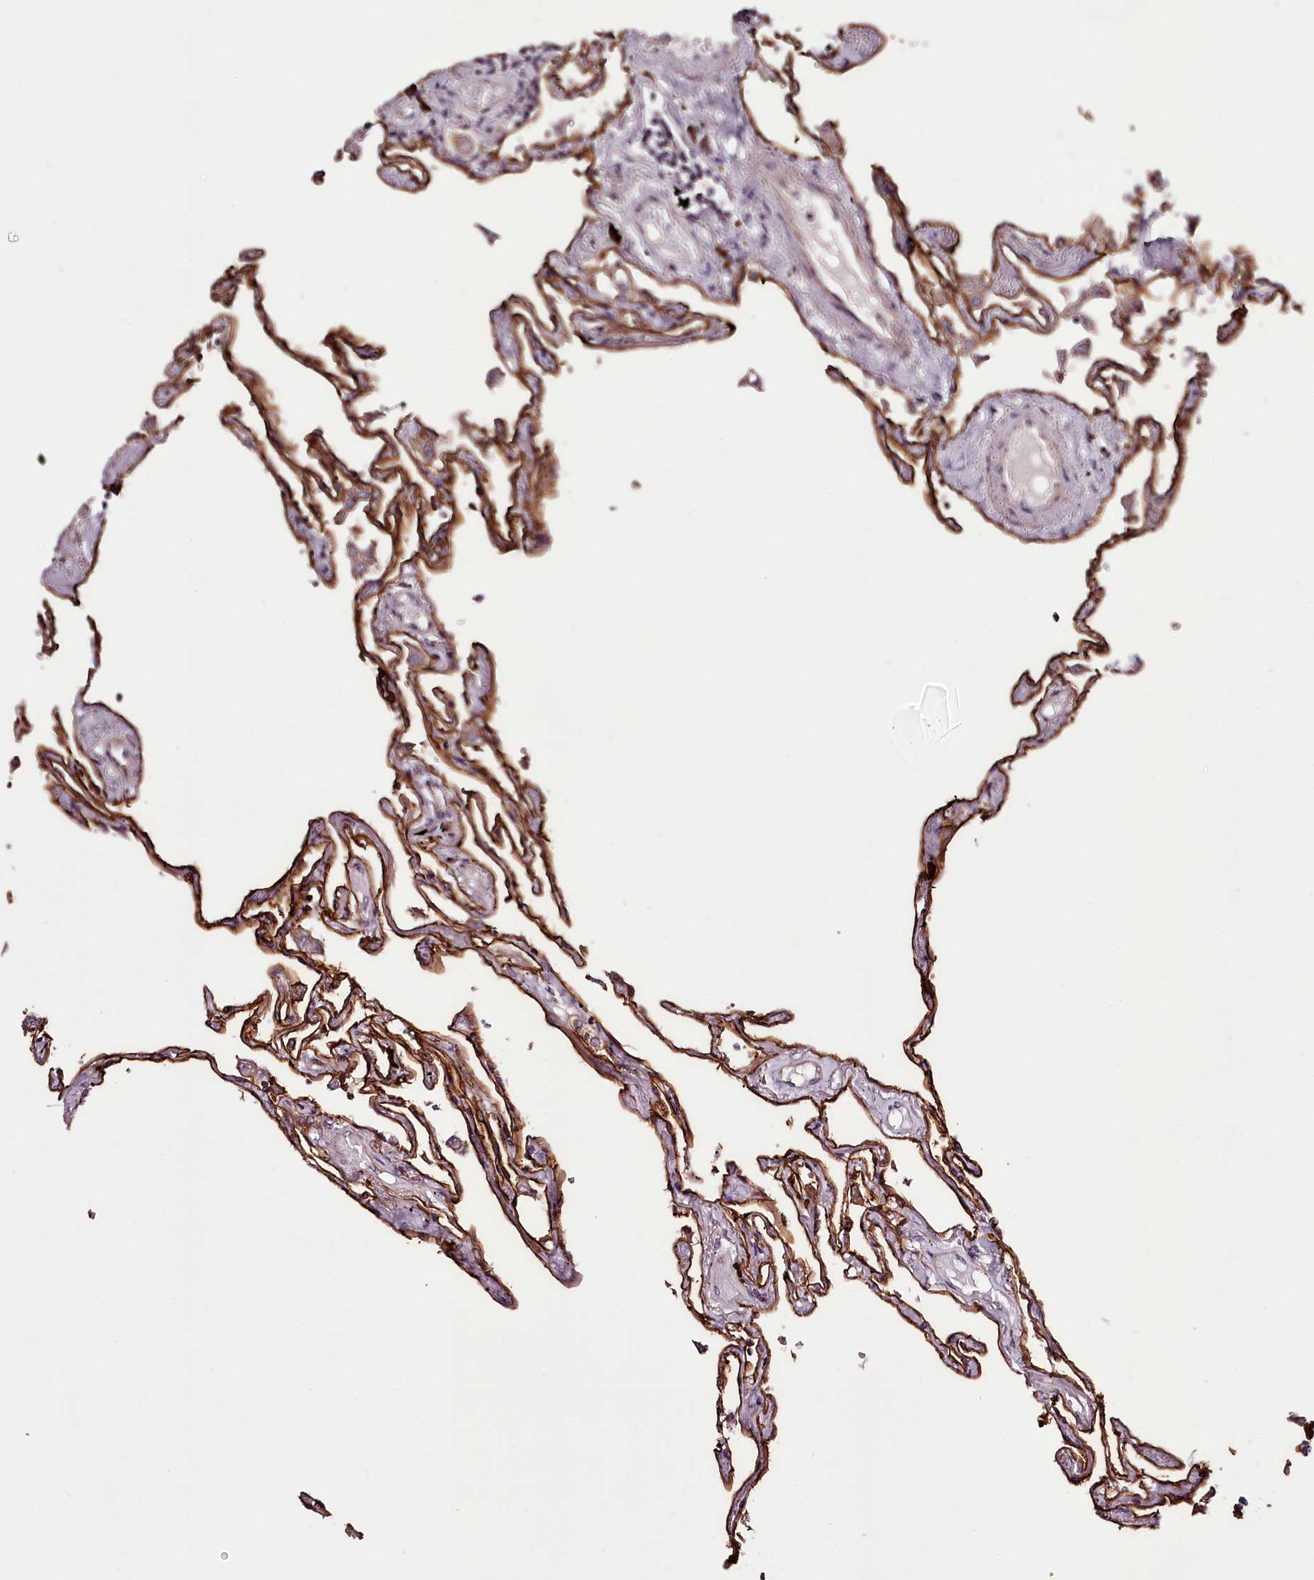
{"staining": {"intensity": "strong", "quantity": ">75%", "location": "cytoplasmic/membranous"}, "tissue": "lung", "cell_type": "Alveolar cells", "image_type": "normal", "snomed": [{"axis": "morphology", "description": "Normal tissue, NOS"}, {"axis": "topography", "description": "Lung"}], "caption": "Immunohistochemistry photomicrograph of benign human lung stained for a protein (brown), which shows high levels of strong cytoplasmic/membranous staining in about >75% of alveolar cells.", "gene": "TARS1", "patient": {"sex": "female", "age": 67}}